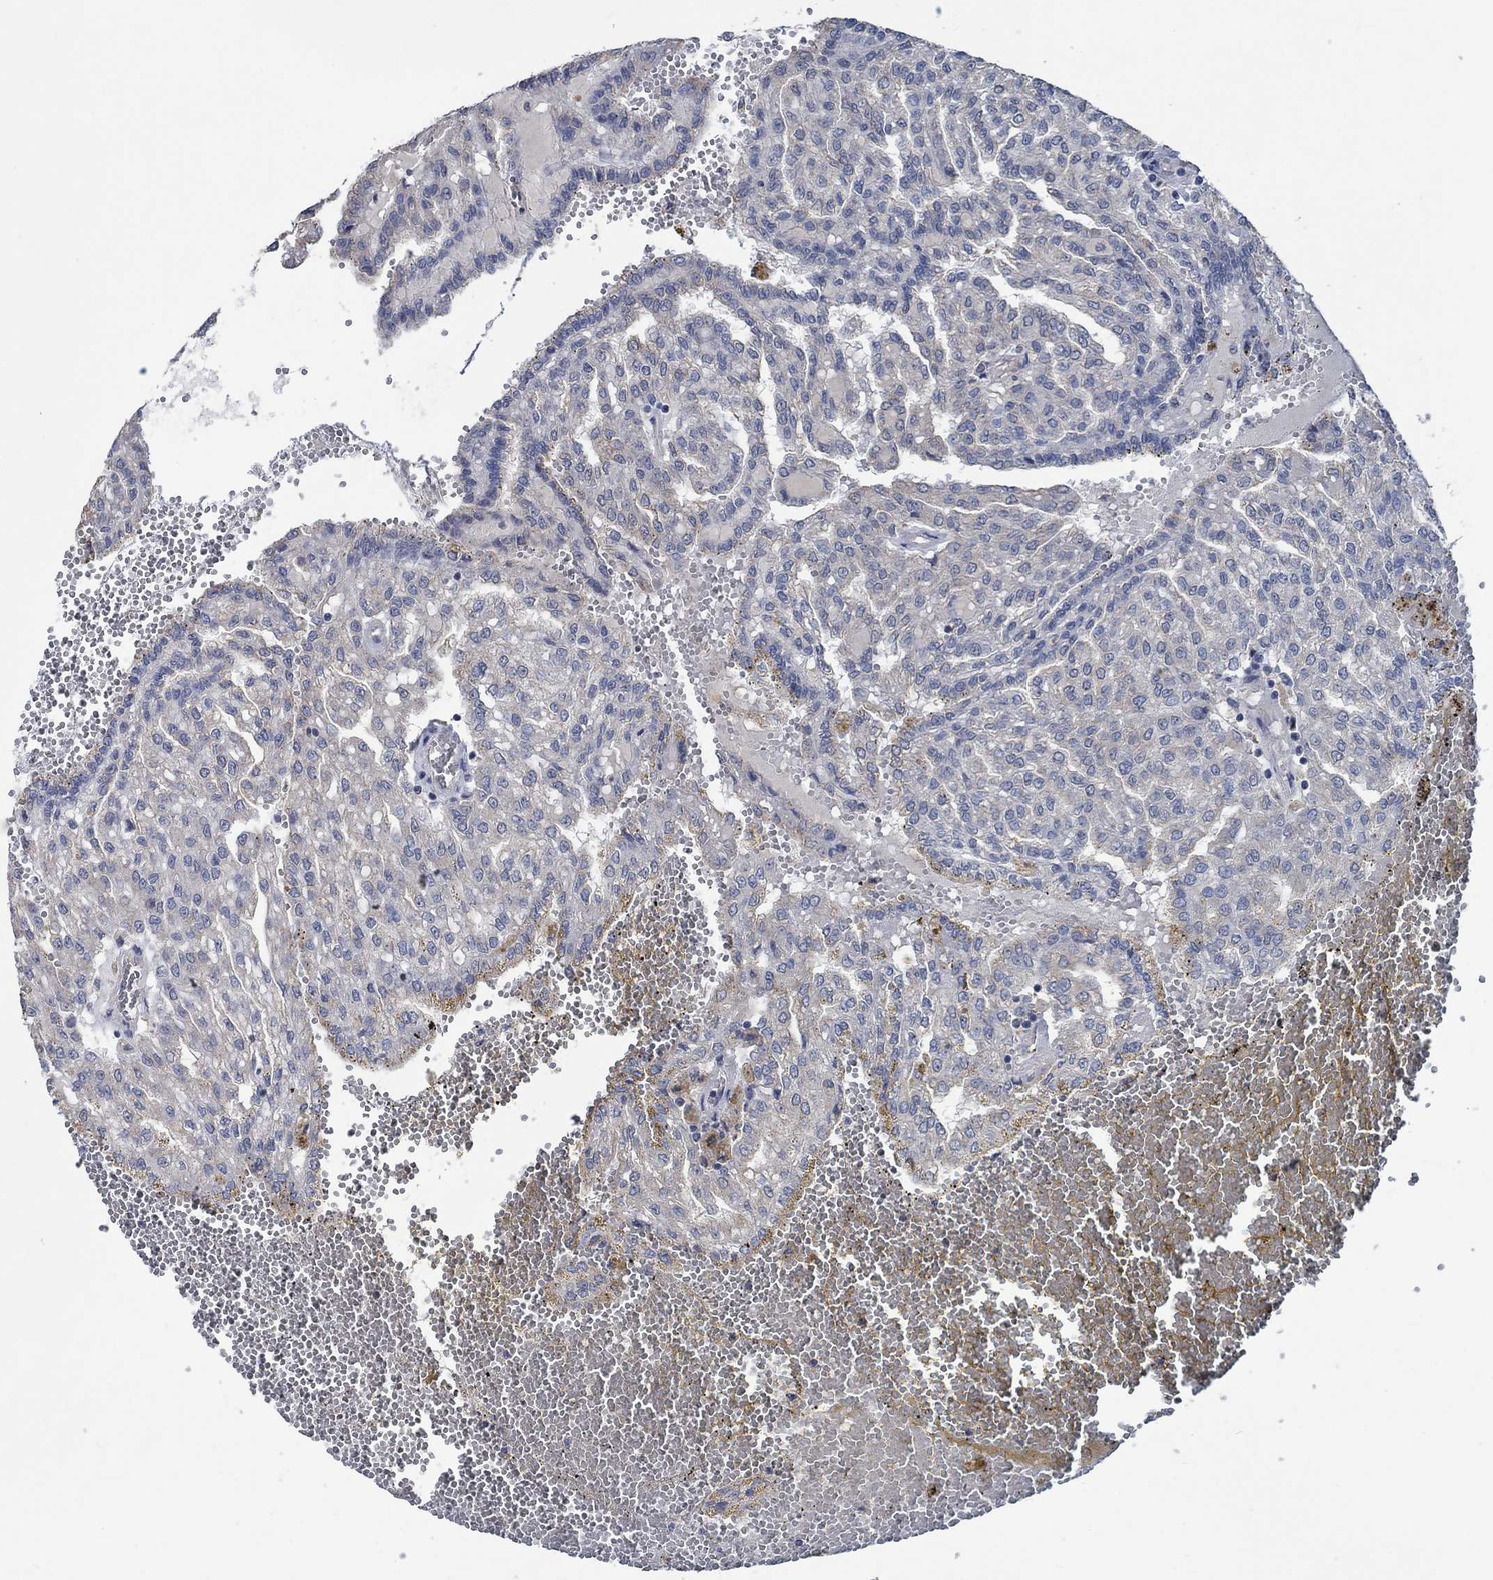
{"staining": {"intensity": "negative", "quantity": "none", "location": "none"}, "tissue": "renal cancer", "cell_type": "Tumor cells", "image_type": "cancer", "snomed": [{"axis": "morphology", "description": "Adenocarcinoma, NOS"}, {"axis": "topography", "description": "Kidney"}], "caption": "DAB (3,3'-diaminobenzidine) immunohistochemical staining of renal cancer (adenocarcinoma) reveals no significant staining in tumor cells. (Brightfield microscopy of DAB immunohistochemistry at high magnification).", "gene": "OBSCN", "patient": {"sex": "male", "age": 63}}